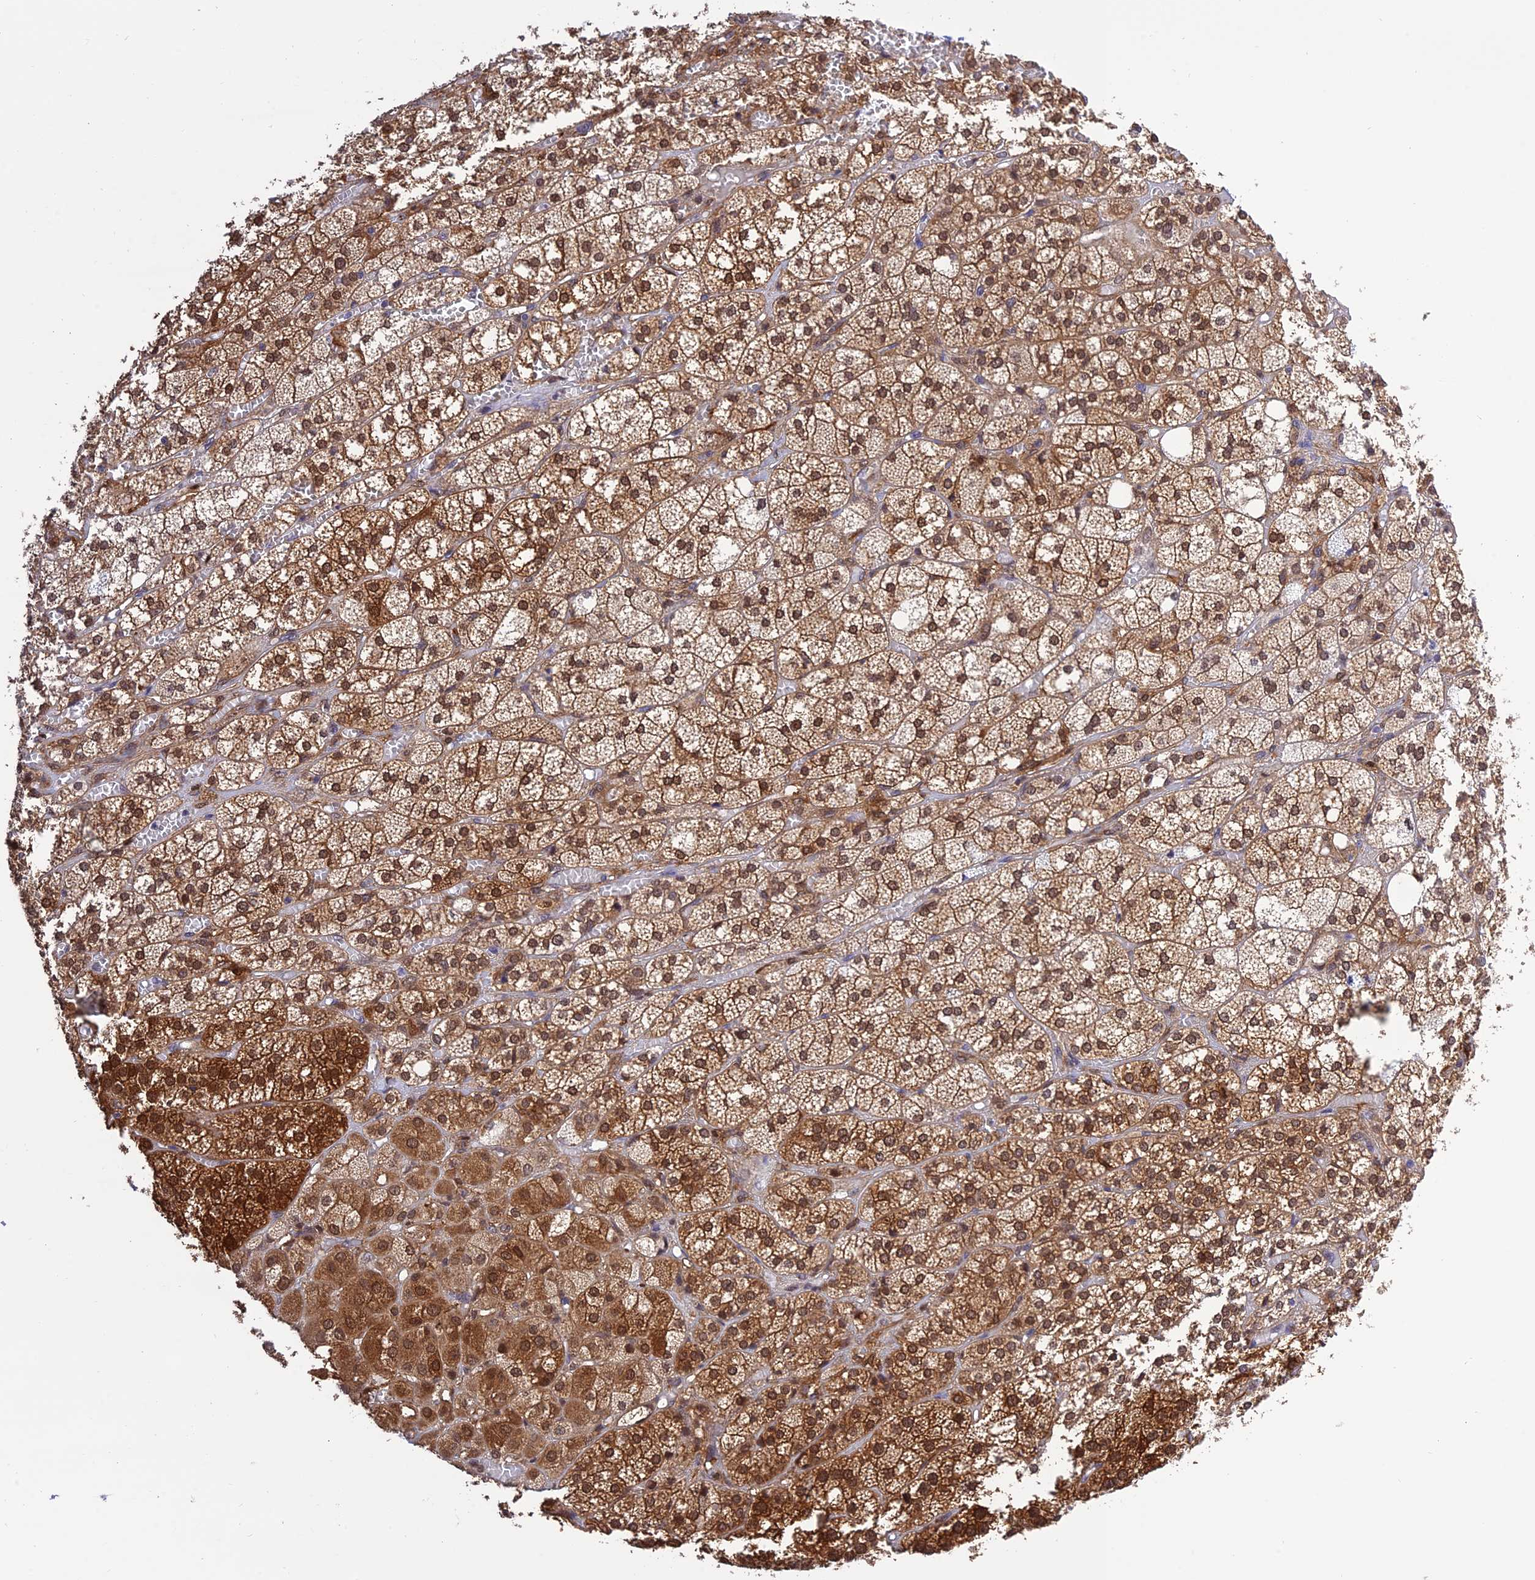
{"staining": {"intensity": "moderate", "quantity": ">75%", "location": "cytoplasmic/membranous,nuclear"}, "tissue": "adrenal gland", "cell_type": "Glandular cells", "image_type": "normal", "snomed": [{"axis": "morphology", "description": "Normal tissue, NOS"}, {"axis": "topography", "description": "Adrenal gland"}], "caption": "The micrograph reveals a brown stain indicating the presence of a protein in the cytoplasmic/membranous,nuclear of glandular cells in adrenal gland.", "gene": "MNS1", "patient": {"sex": "female", "age": 61}}